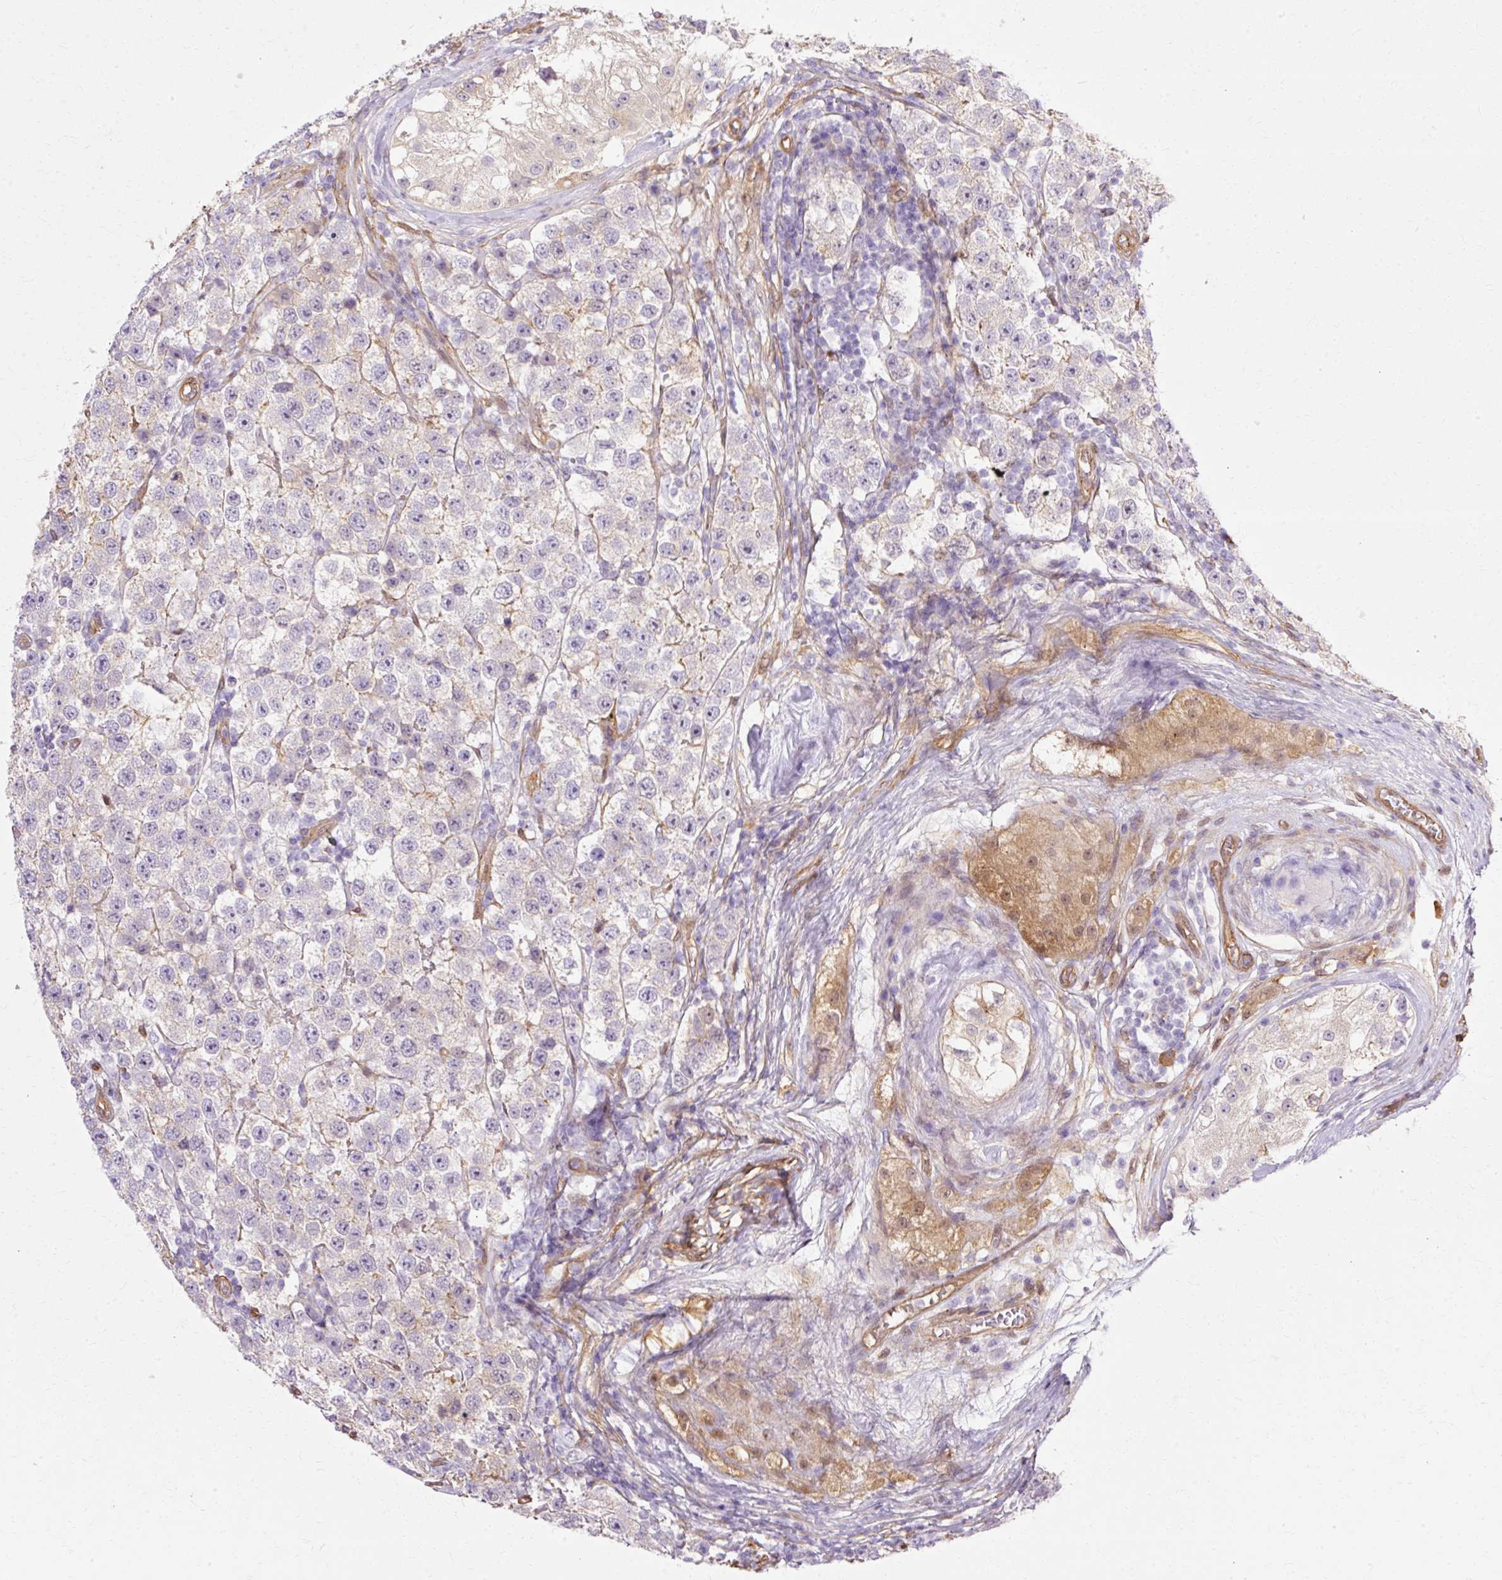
{"staining": {"intensity": "negative", "quantity": "none", "location": "none"}, "tissue": "testis cancer", "cell_type": "Tumor cells", "image_type": "cancer", "snomed": [{"axis": "morphology", "description": "Seminoma, NOS"}, {"axis": "topography", "description": "Testis"}], "caption": "Tumor cells are negative for protein expression in human testis cancer.", "gene": "CNN3", "patient": {"sex": "male", "age": 34}}